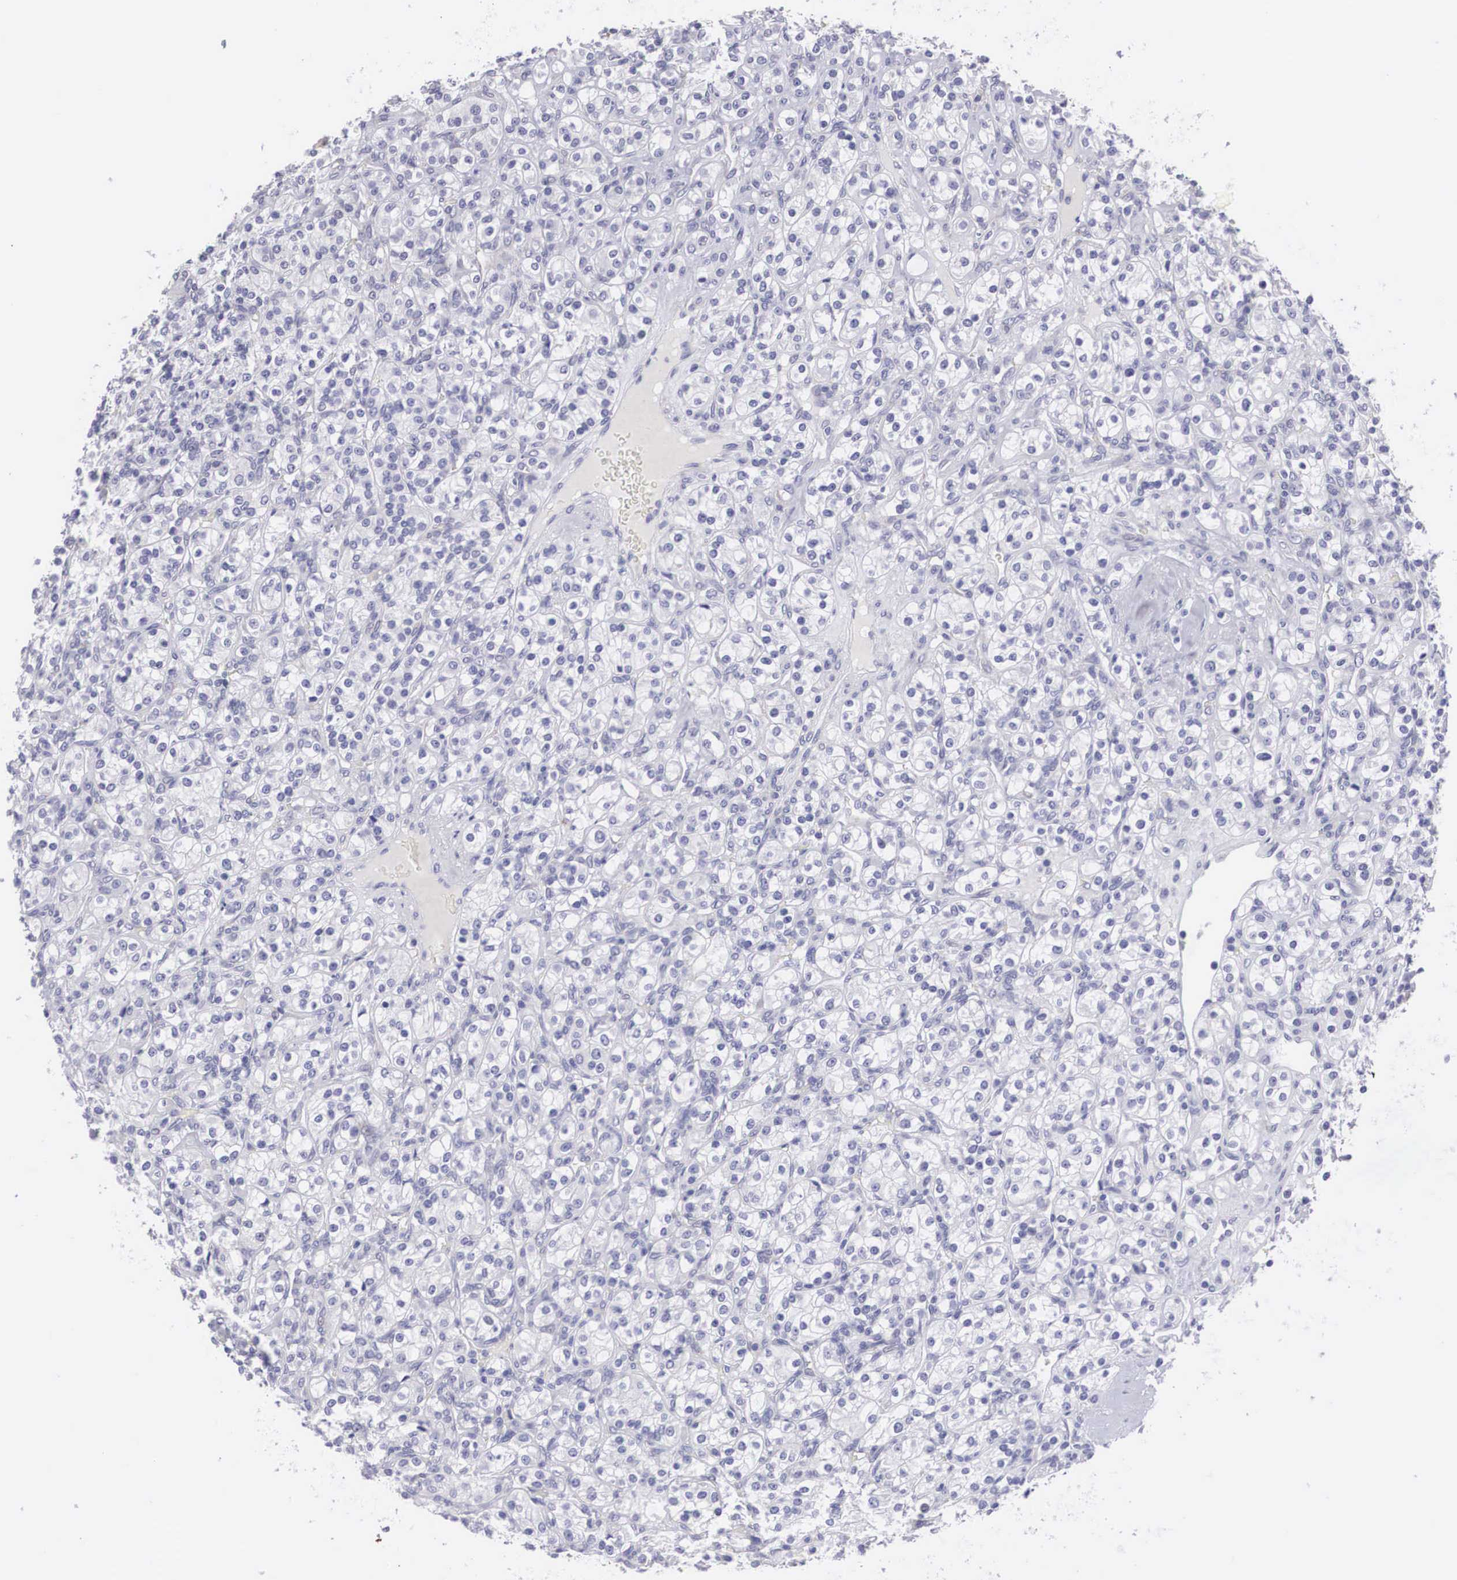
{"staining": {"intensity": "negative", "quantity": "none", "location": "none"}, "tissue": "renal cancer", "cell_type": "Tumor cells", "image_type": "cancer", "snomed": [{"axis": "morphology", "description": "Adenocarcinoma, NOS"}, {"axis": "topography", "description": "Kidney"}], "caption": "Immunohistochemical staining of adenocarcinoma (renal) demonstrates no significant expression in tumor cells.", "gene": "ARMCX3", "patient": {"sex": "male", "age": 77}}